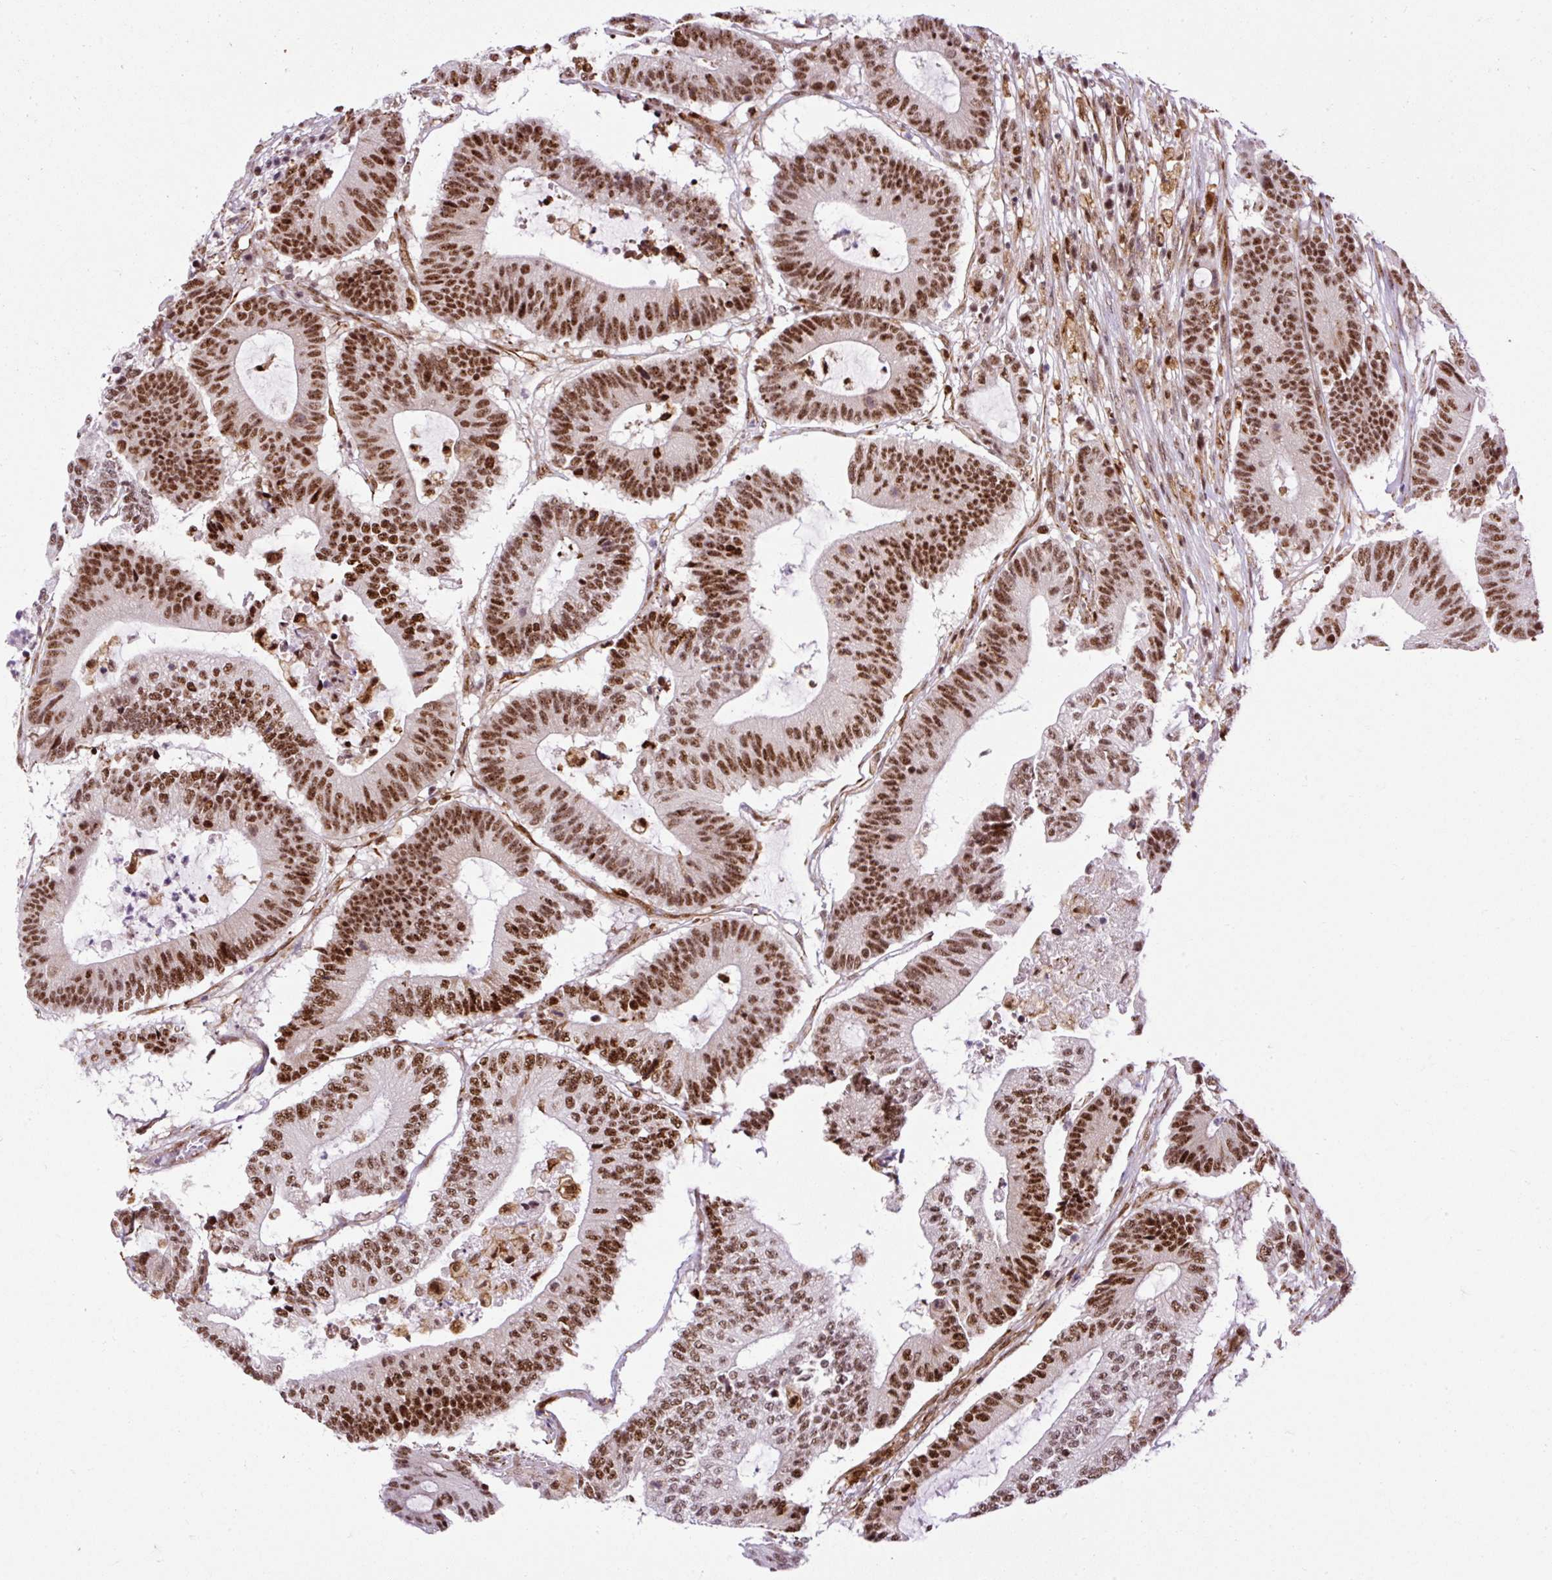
{"staining": {"intensity": "strong", "quantity": ">75%", "location": "nuclear"}, "tissue": "colorectal cancer", "cell_type": "Tumor cells", "image_type": "cancer", "snomed": [{"axis": "morphology", "description": "Adenocarcinoma, NOS"}, {"axis": "topography", "description": "Colon"}], "caption": "The micrograph reveals a brown stain indicating the presence of a protein in the nuclear of tumor cells in adenocarcinoma (colorectal).", "gene": "LUC7L2", "patient": {"sex": "female", "age": 84}}